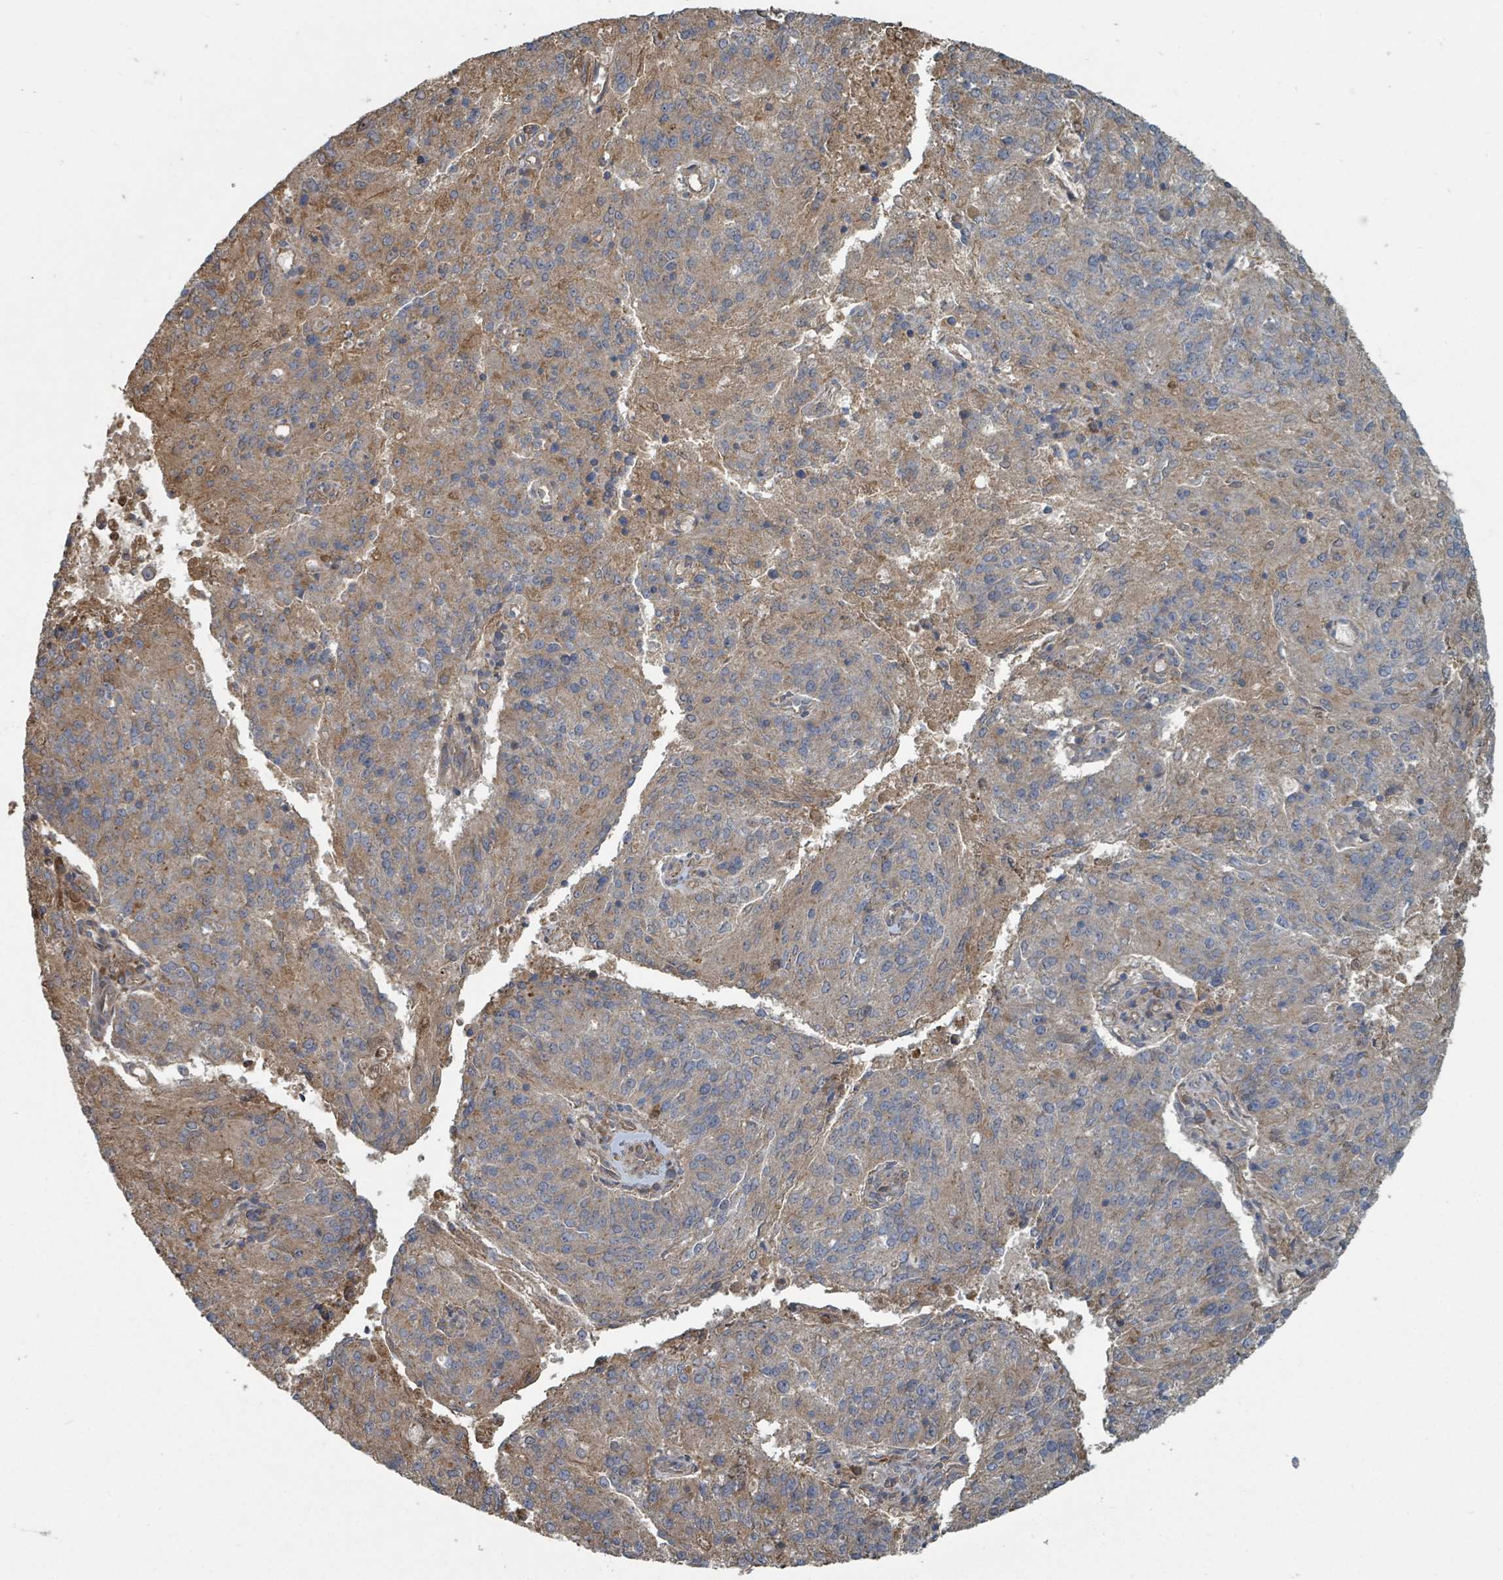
{"staining": {"intensity": "moderate", "quantity": "25%-75%", "location": "cytoplasmic/membranous"}, "tissue": "endometrial cancer", "cell_type": "Tumor cells", "image_type": "cancer", "snomed": [{"axis": "morphology", "description": "Adenocarcinoma, NOS"}, {"axis": "topography", "description": "Endometrium"}], "caption": "Tumor cells demonstrate moderate cytoplasmic/membranous positivity in approximately 25%-75% of cells in endometrial cancer.", "gene": "DPM1", "patient": {"sex": "female", "age": 82}}